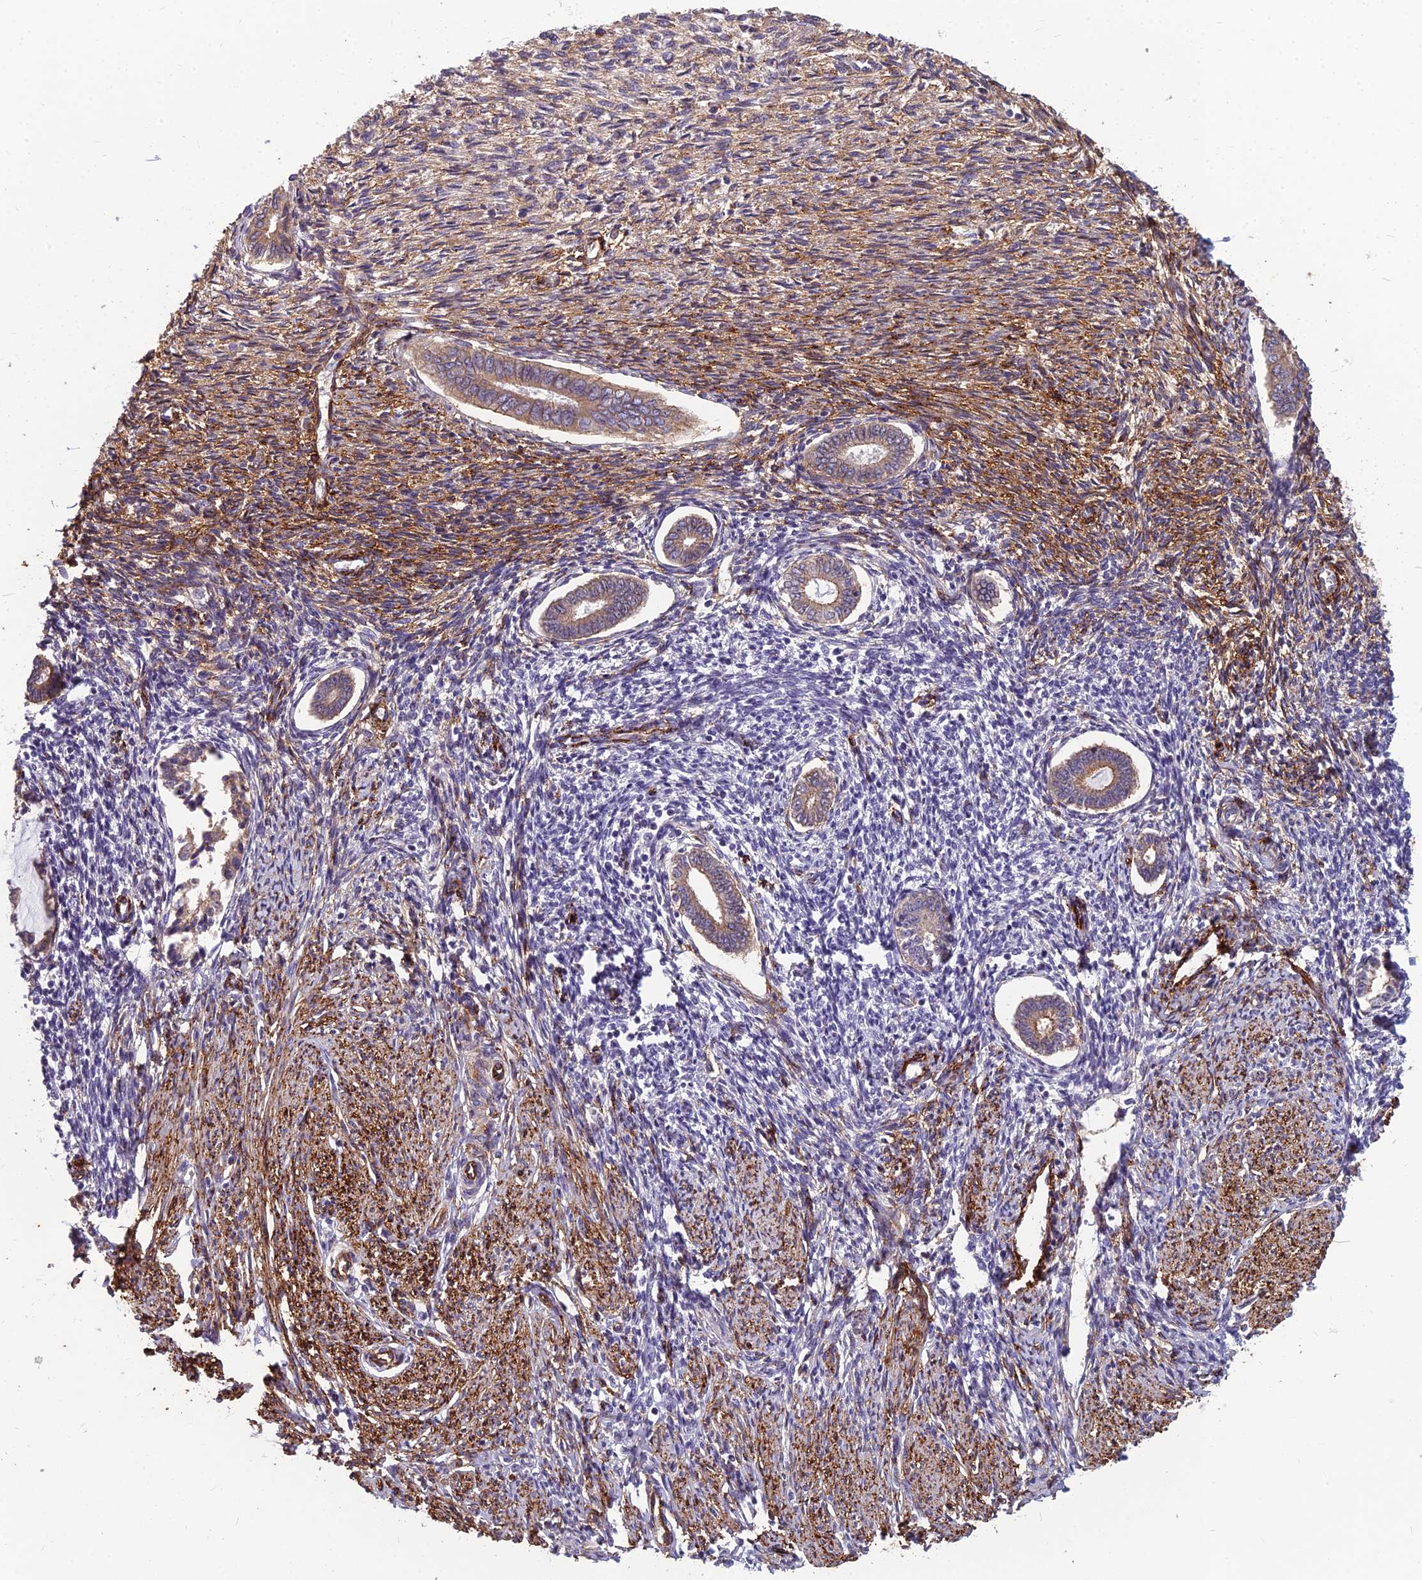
{"staining": {"intensity": "moderate", "quantity": "<25%", "location": "cytoplasmic/membranous"}, "tissue": "endometrium", "cell_type": "Cells in endometrial stroma", "image_type": "normal", "snomed": [{"axis": "morphology", "description": "Normal tissue, NOS"}, {"axis": "topography", "description": "Endometrium"}], "caption": "Immunohistochemical staining of unremarkable human endometrium shows moderate cytoplasmic/membranous protein staining in approximately <25% of cells in endometrial stroma. (DAB IHC, brown staining for protein, blue staining for nuclei).", "gene": "TSPAN15", "patient": {"sex": "female", "age": 56}}